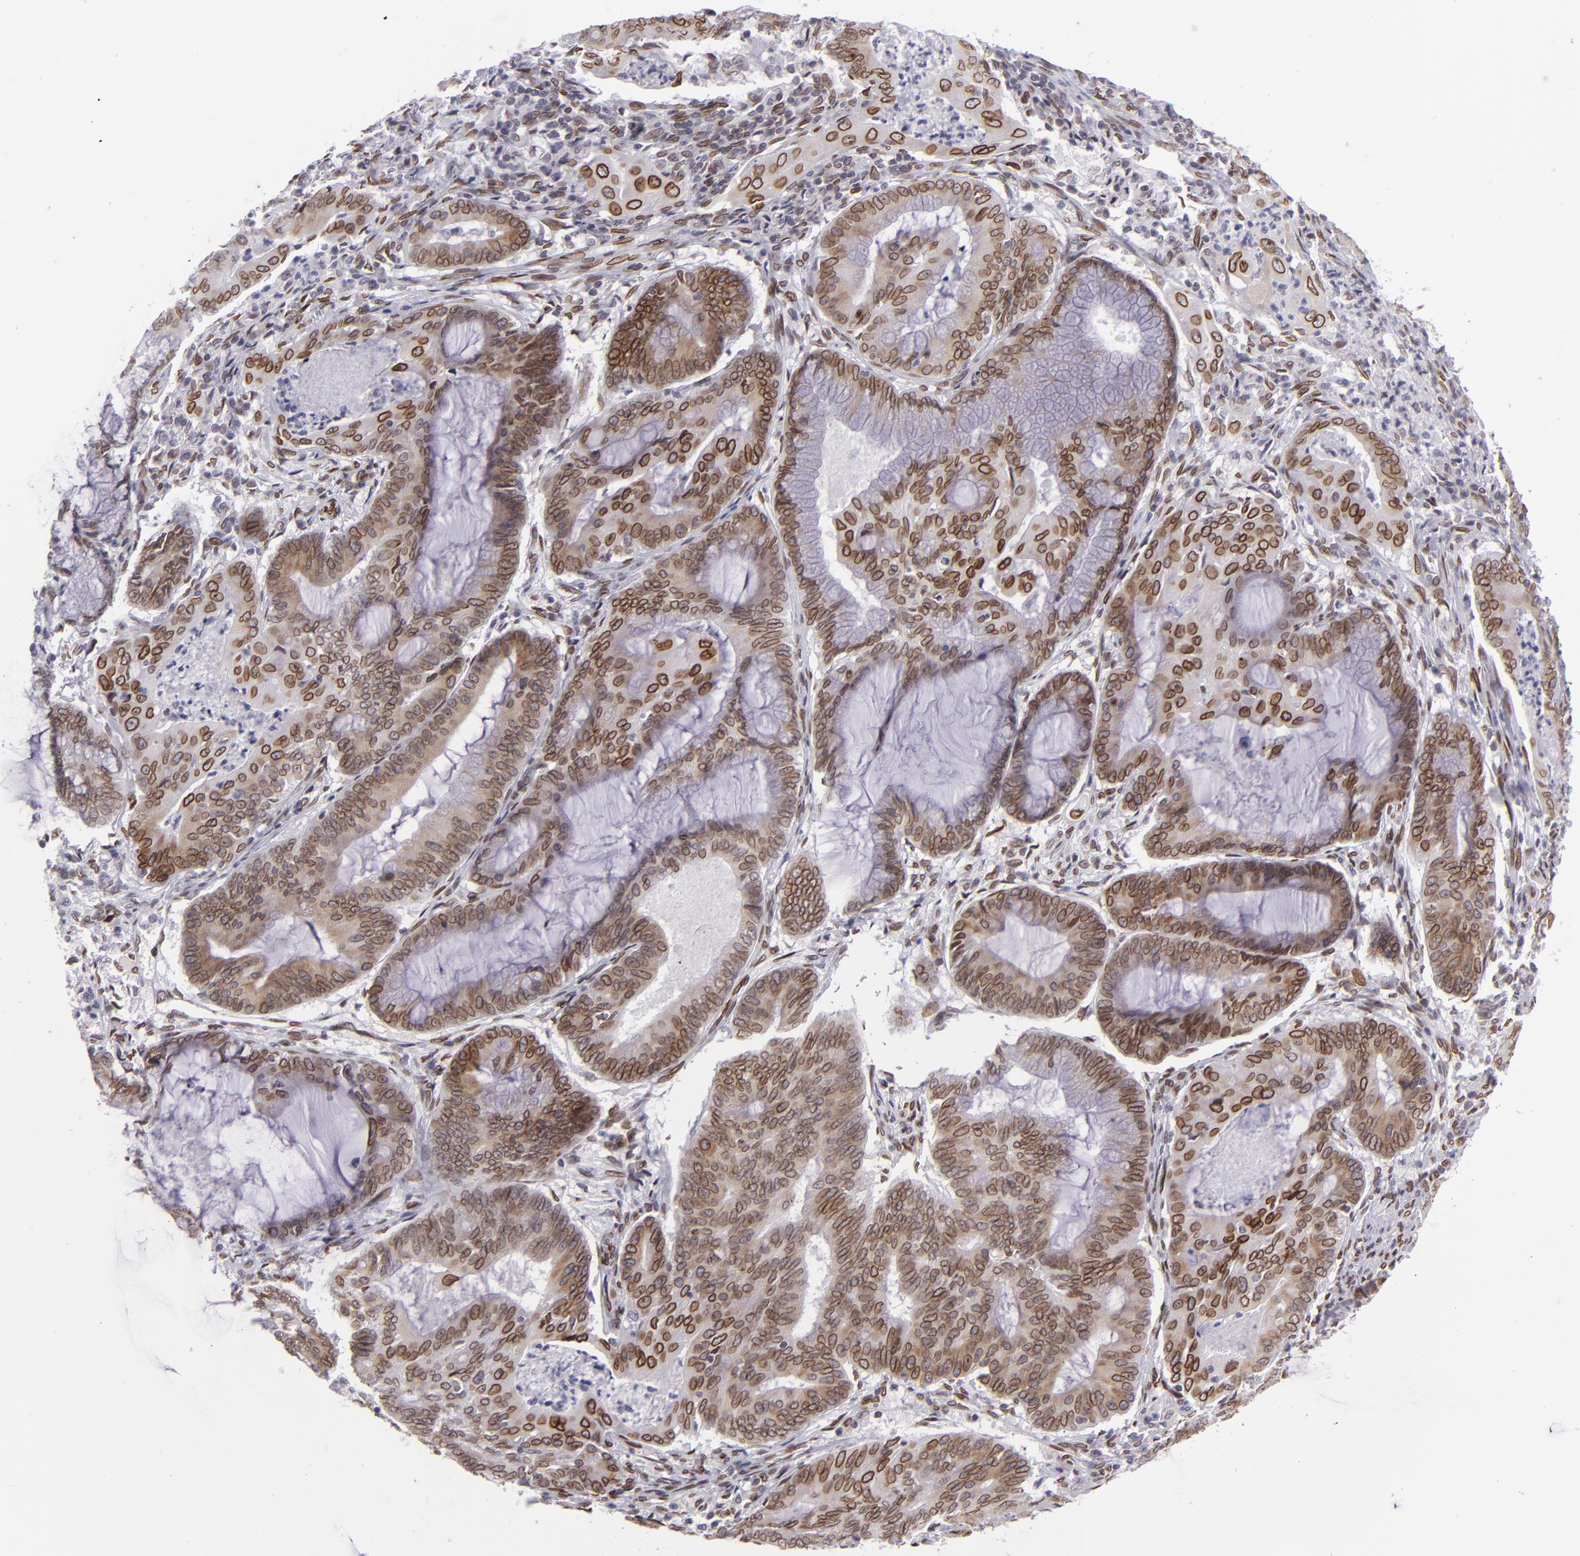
{"staining": {"intensity": "moderate", "quantity": ">75%", "location": "cytoplasmic/membranous,nuclear"}, "tissue": "endometrial cancer", "cell_type": "Tumor cells", "image_type": "cancer", "snomed": [{"axis": "morphology", "description": "Adenocarcinoma, NOS"}, {"axis": "topography", "description": "Endometrium"}], "caption": "A micrograph showing moderate cytoplasmic/membranous and nuclear positivity in about >75% of tumor cells in endometrial cancer, as visualized by brown immunohistochemical staining.", "gene": "EMD", "patient": {"sex": "female", "age": 63}}